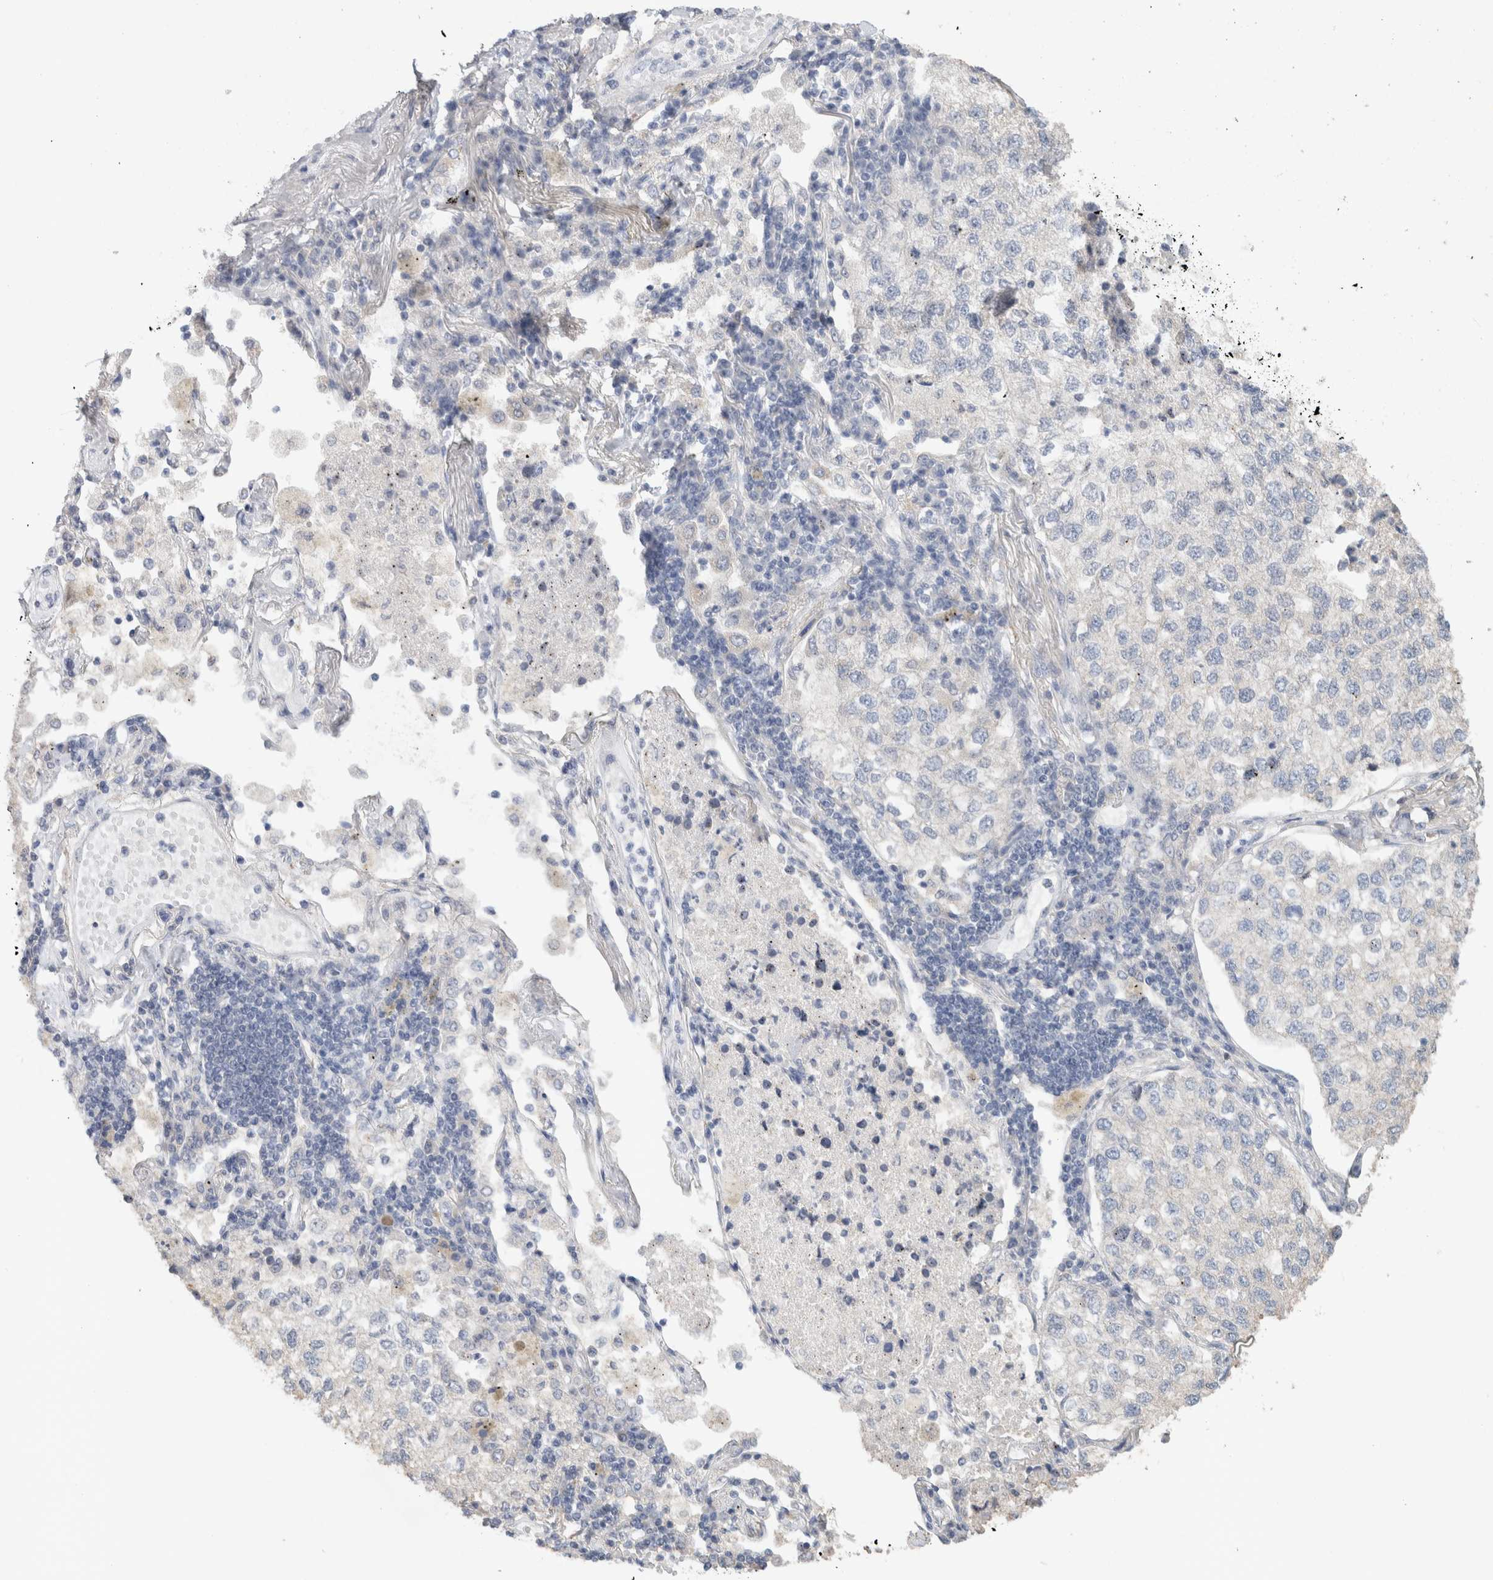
{"staining": {"intensity": "negative", "quantity": "none", "location": "none"}, "tissue": "lung cancer", "cell_type": "Tumor cells", "image_type": "cancer", "snomed": [{"axis": "morphology", "description": "Adenocarcinoma, NOS"}, {"axis": "topography", "description": "Lung"}], "caption": "Immunohistochemical staining of human lung adenocarcinoma demonstrates no significant staining in tumor cells.", "gene": "RAB14", "patient": {"sex": "male", "age": 63}}